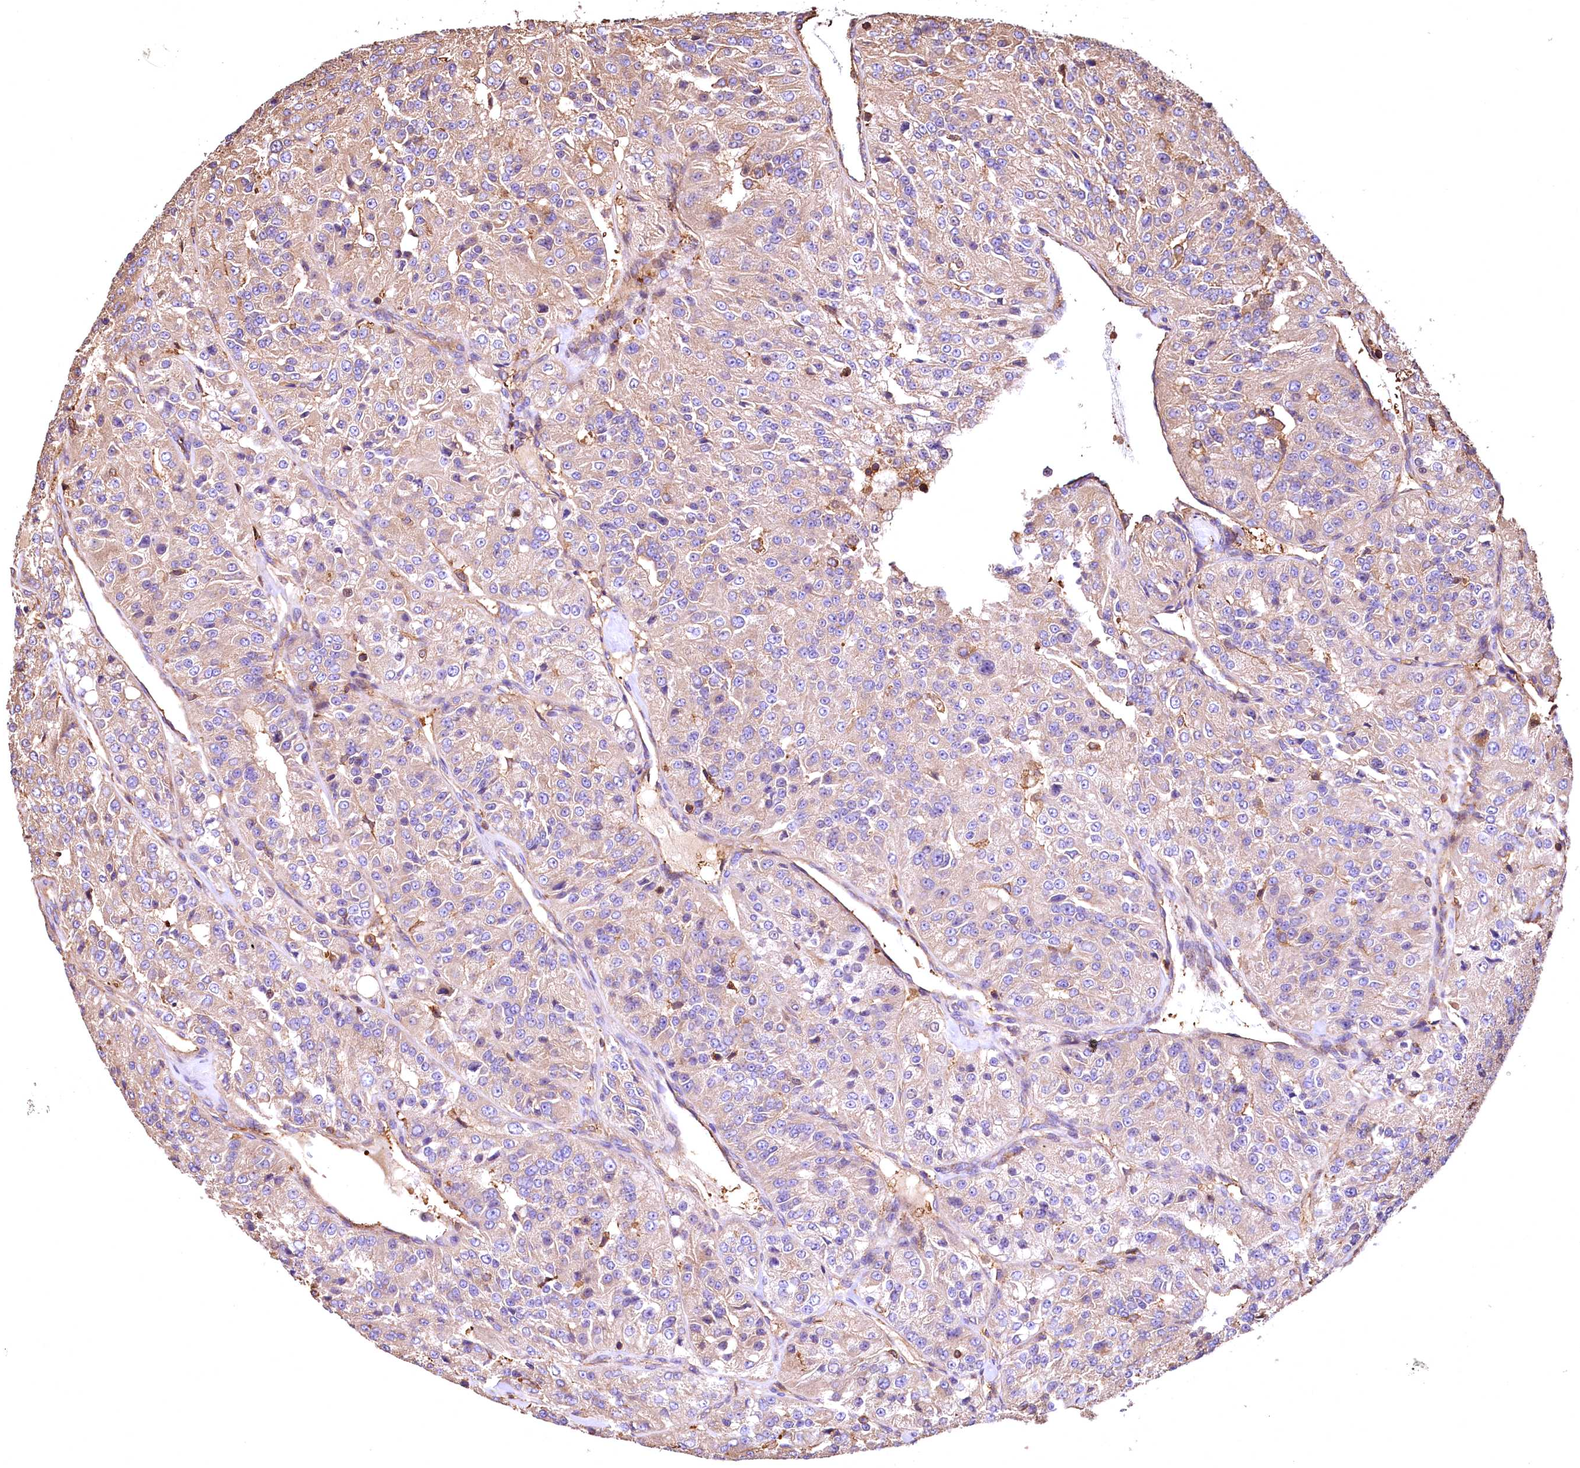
{"staining": {"intensity": "weak", "quantity": "<25%", "location": "cytoplasmic/membranous"}, "tissue": "renal cancer", "cell_type": "Tumor cells", "image_type": "cancer", "snomed": [{"axis": "morphology", "description": "Adenocarcinoma, NOS"}, {"axis": "topography", "description": "Kidney"}], "caption": "Image shows no significant protein positivity in tumor cells of adenocarcinoma (renal).", "gene": "RARS2", "patient": {"sex": "female", "age": 63}}